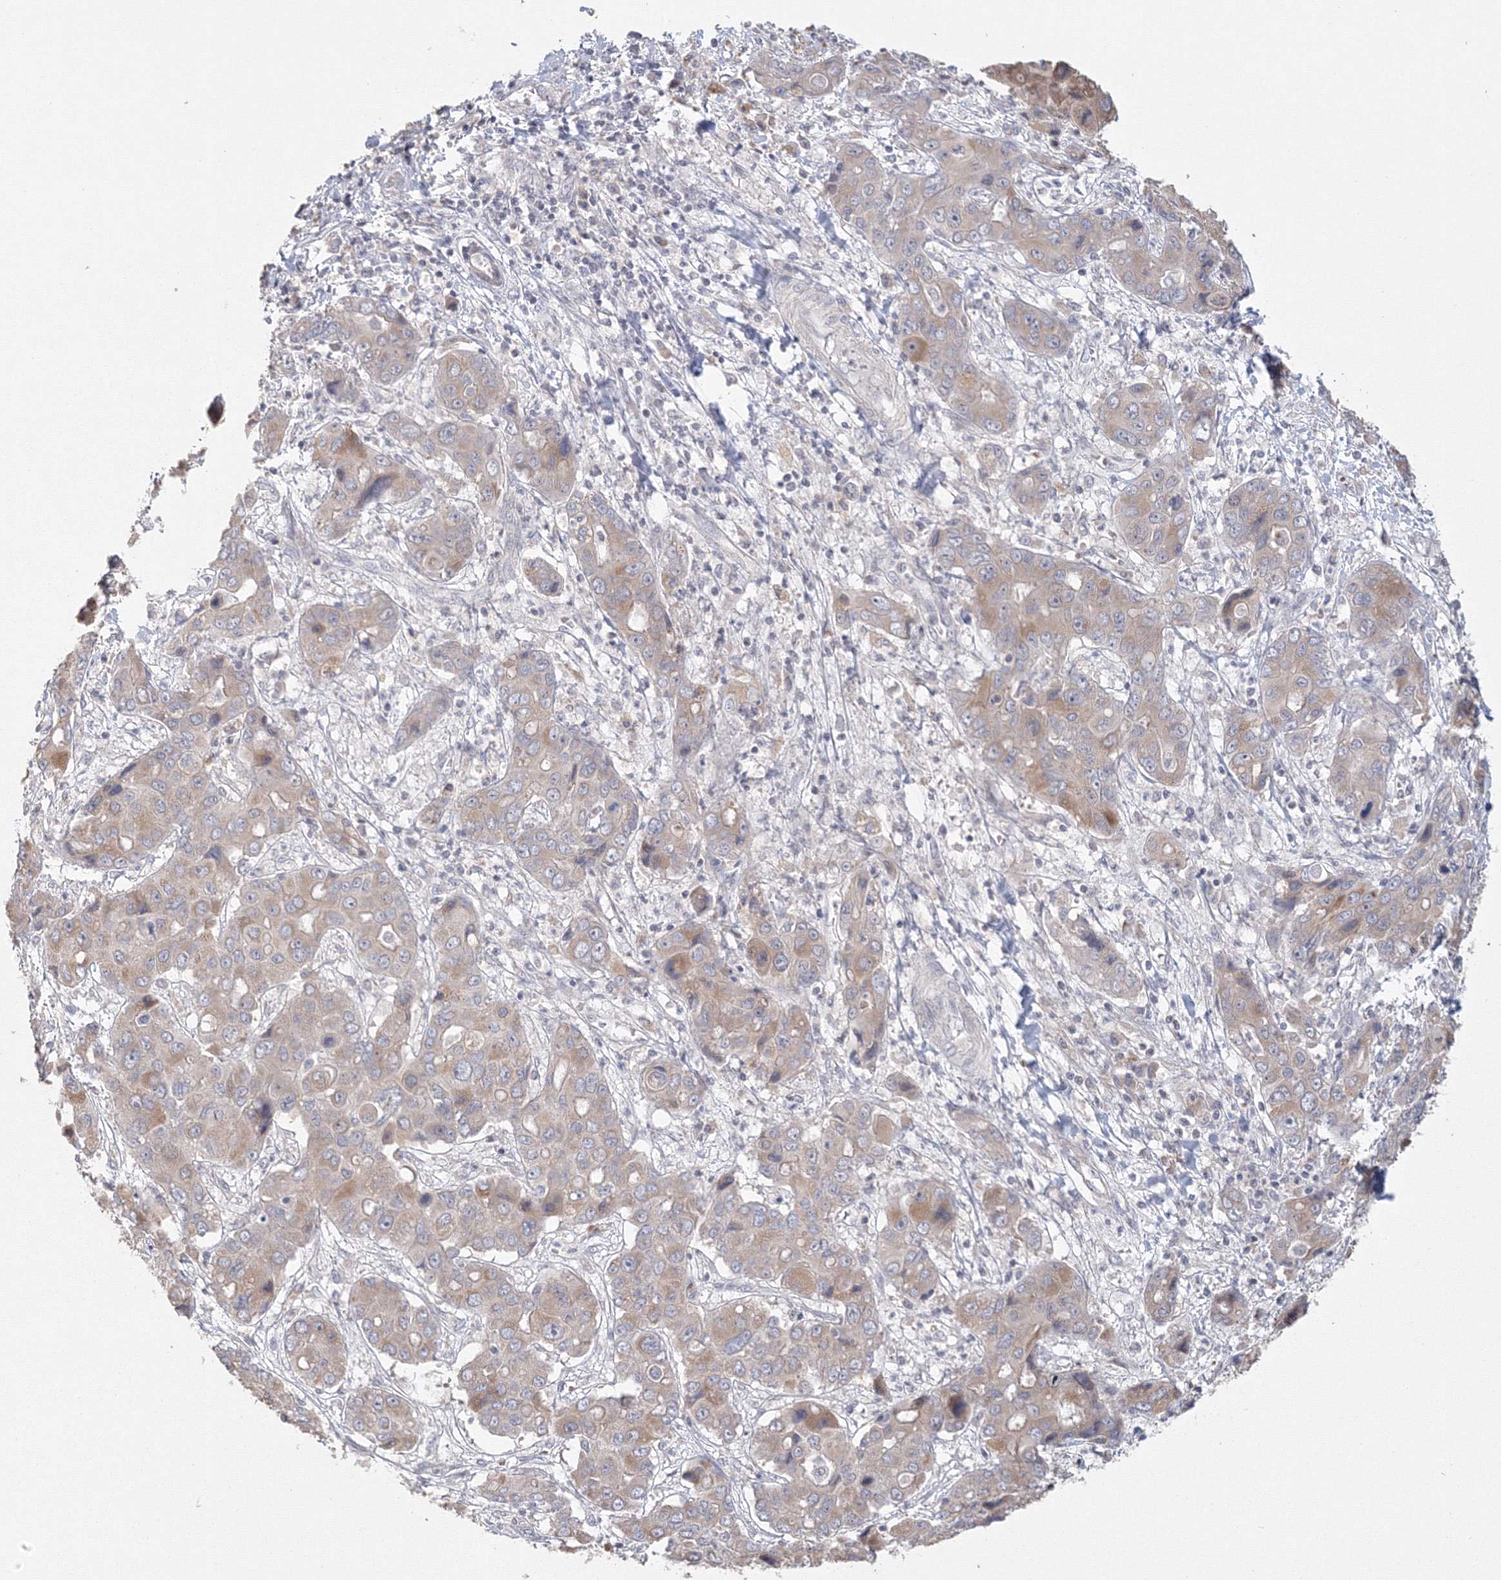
{"staining": {"intensity": "weak", "quantity": "<25%", "location": "cytoplasmic/membranous"}, "tissue": "liver cancer", "cell_type": "Tumor cells", "image_type": "cancer", "snomed": [{"axis": "morphology", "description": "Cholangiocarcinoma"}, {"axis": "topography", "description": "Liver"}], "caption": "Liver cancer was stained to show a protein in brown. There is no significant expression in tumor cells.", "gene": "TACC2", "patient": {"sex": "male", "age": 67}}